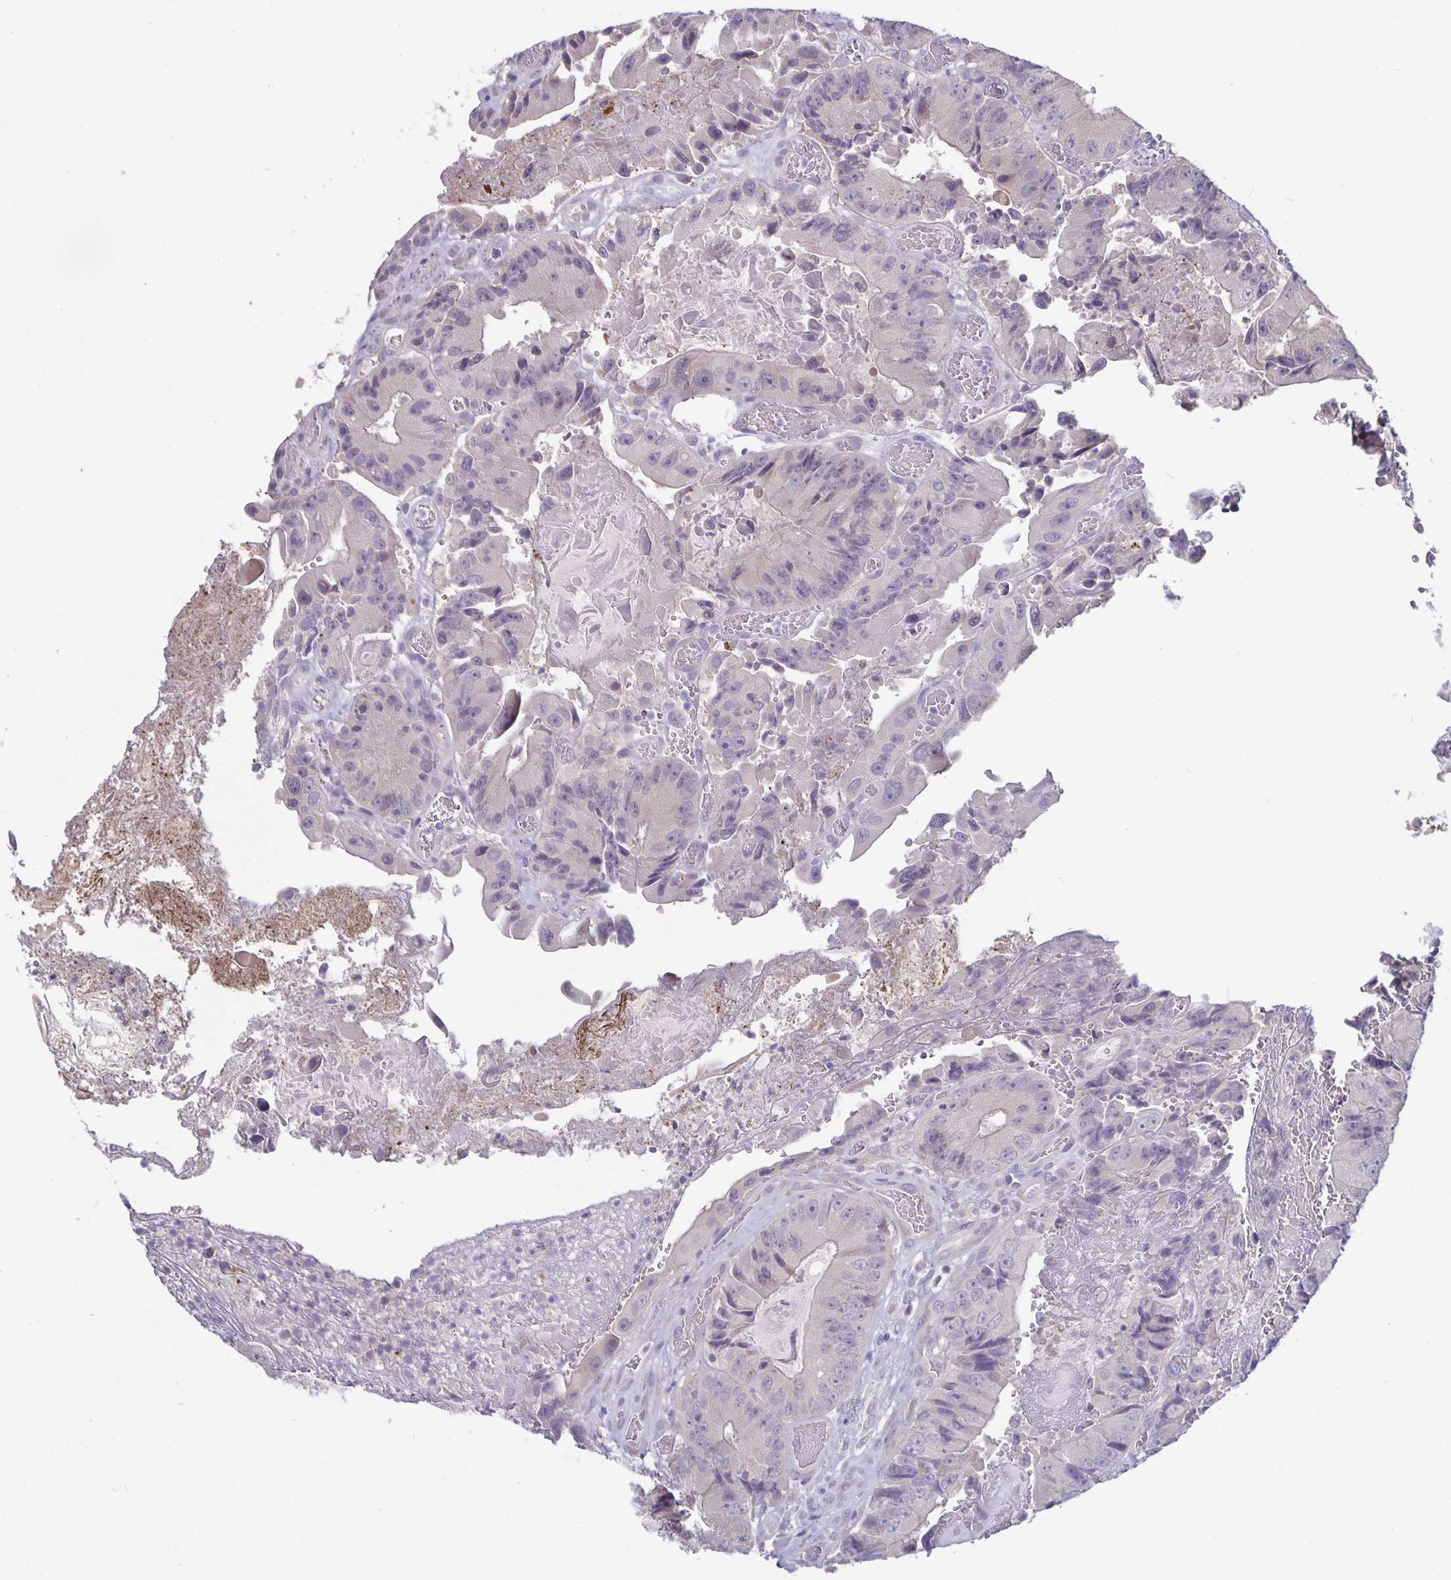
{"staining": {"intensity": "negative", "quantity": "none", "location": "none"}, "tissue": "colorectal cancer", "cell_type": "Tumor cells", "image_type": "cancer", "snomed": [{"axis": "morphology", "description": "Adenocarcinoma, NOS"}, {"axis": "topography", "description": "Colon"}], "caption": "Photomicrograph shows no protein expression in tumor cells of colorectal cancer tissue.", "gene": "PLCB3", "patient": {"sex": "female", "age": 86}}